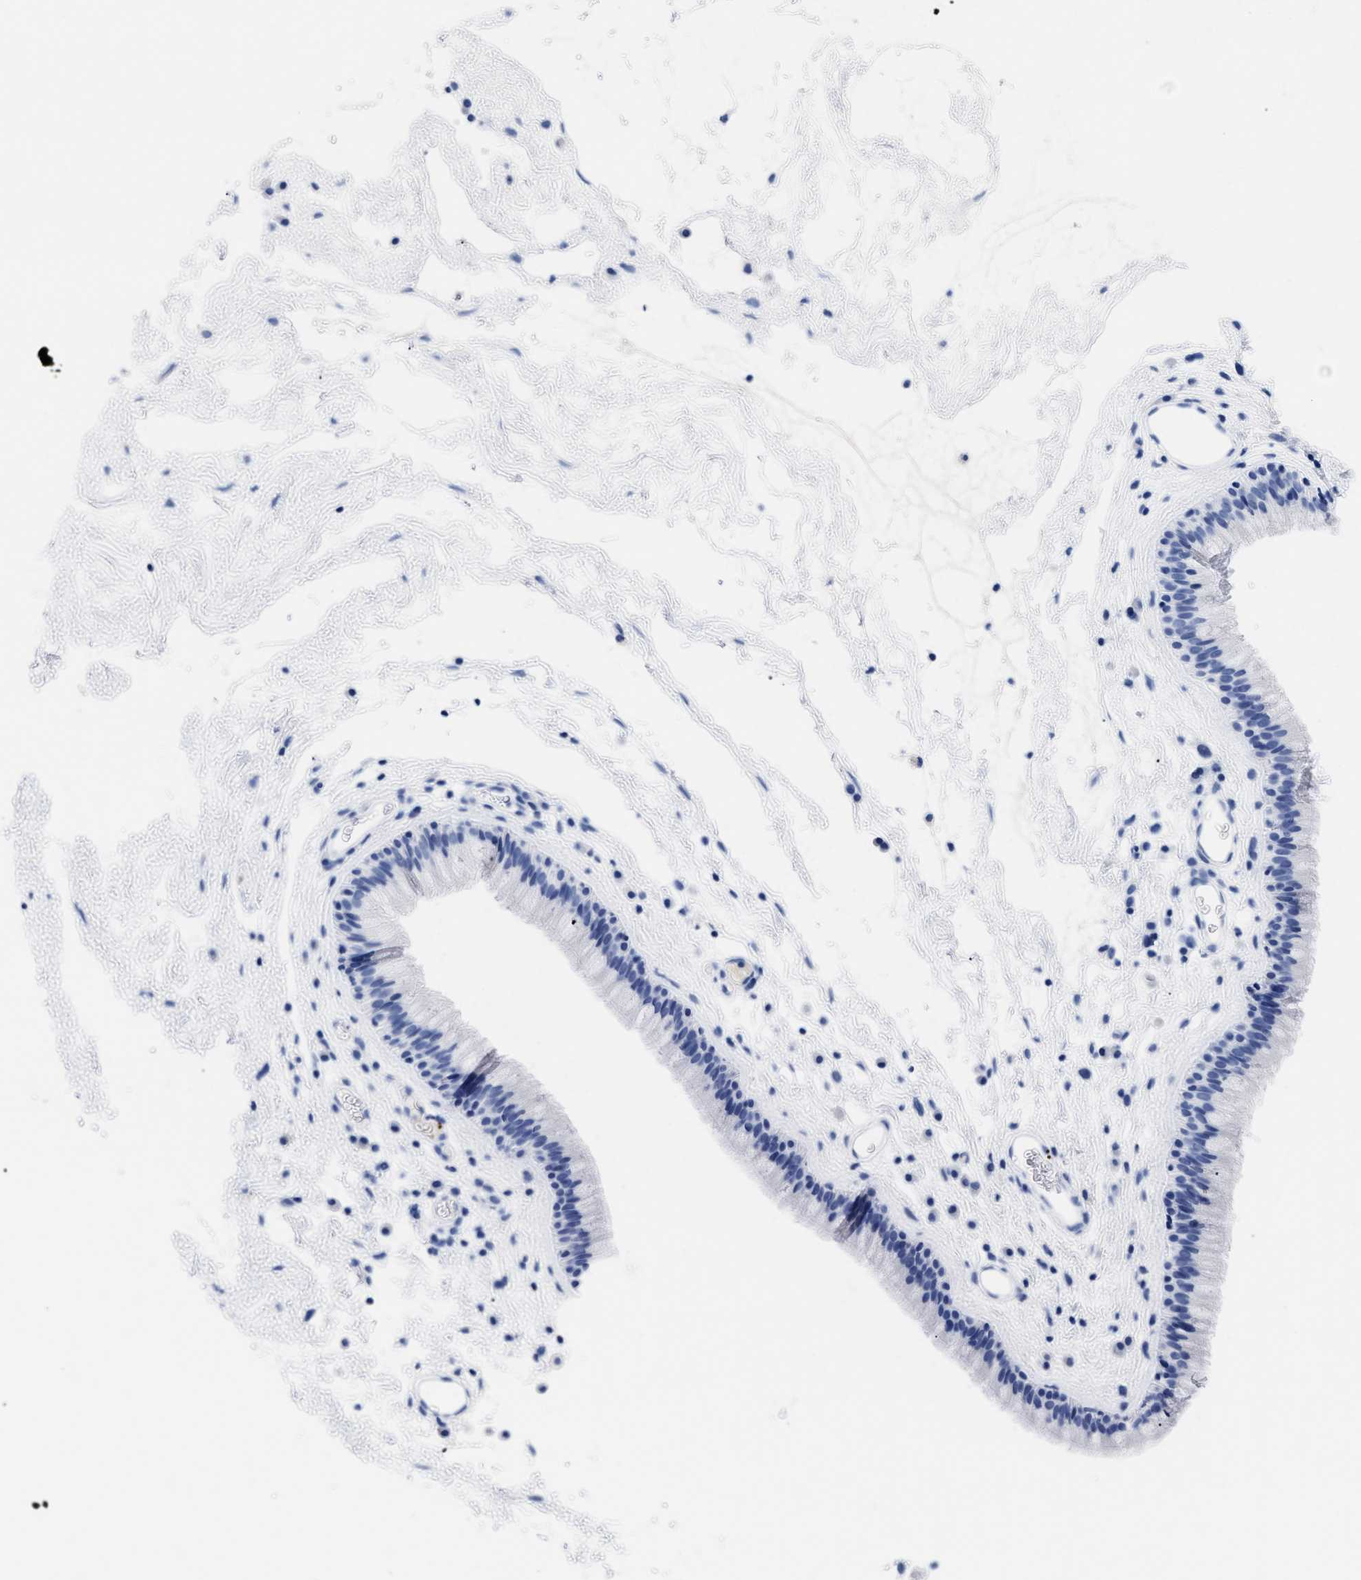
{"staining": {"intensity": "negative", "quantity": "none", "location": "none"}, "tissue": "nasopharynx", "cell_type": "Respiratory epithelial cells", "image_type": "normal", "snomed": [{"axis": "morphology", "description": "Normal tissue, NOS"}, {"axis": "morphology", "description": "Inflammation, NOS"}, {"axis": "topography", "description": "Nasopharynx"}], "caption": "This image is of unremarkable nasopharynx stained with IHC to label a protein in brown with the nuclei are counter-stained blue. There is no expression in respiratory epithelial cells.", "gene": "TREML1", "patient": {"sex": "male", "age": 48}}